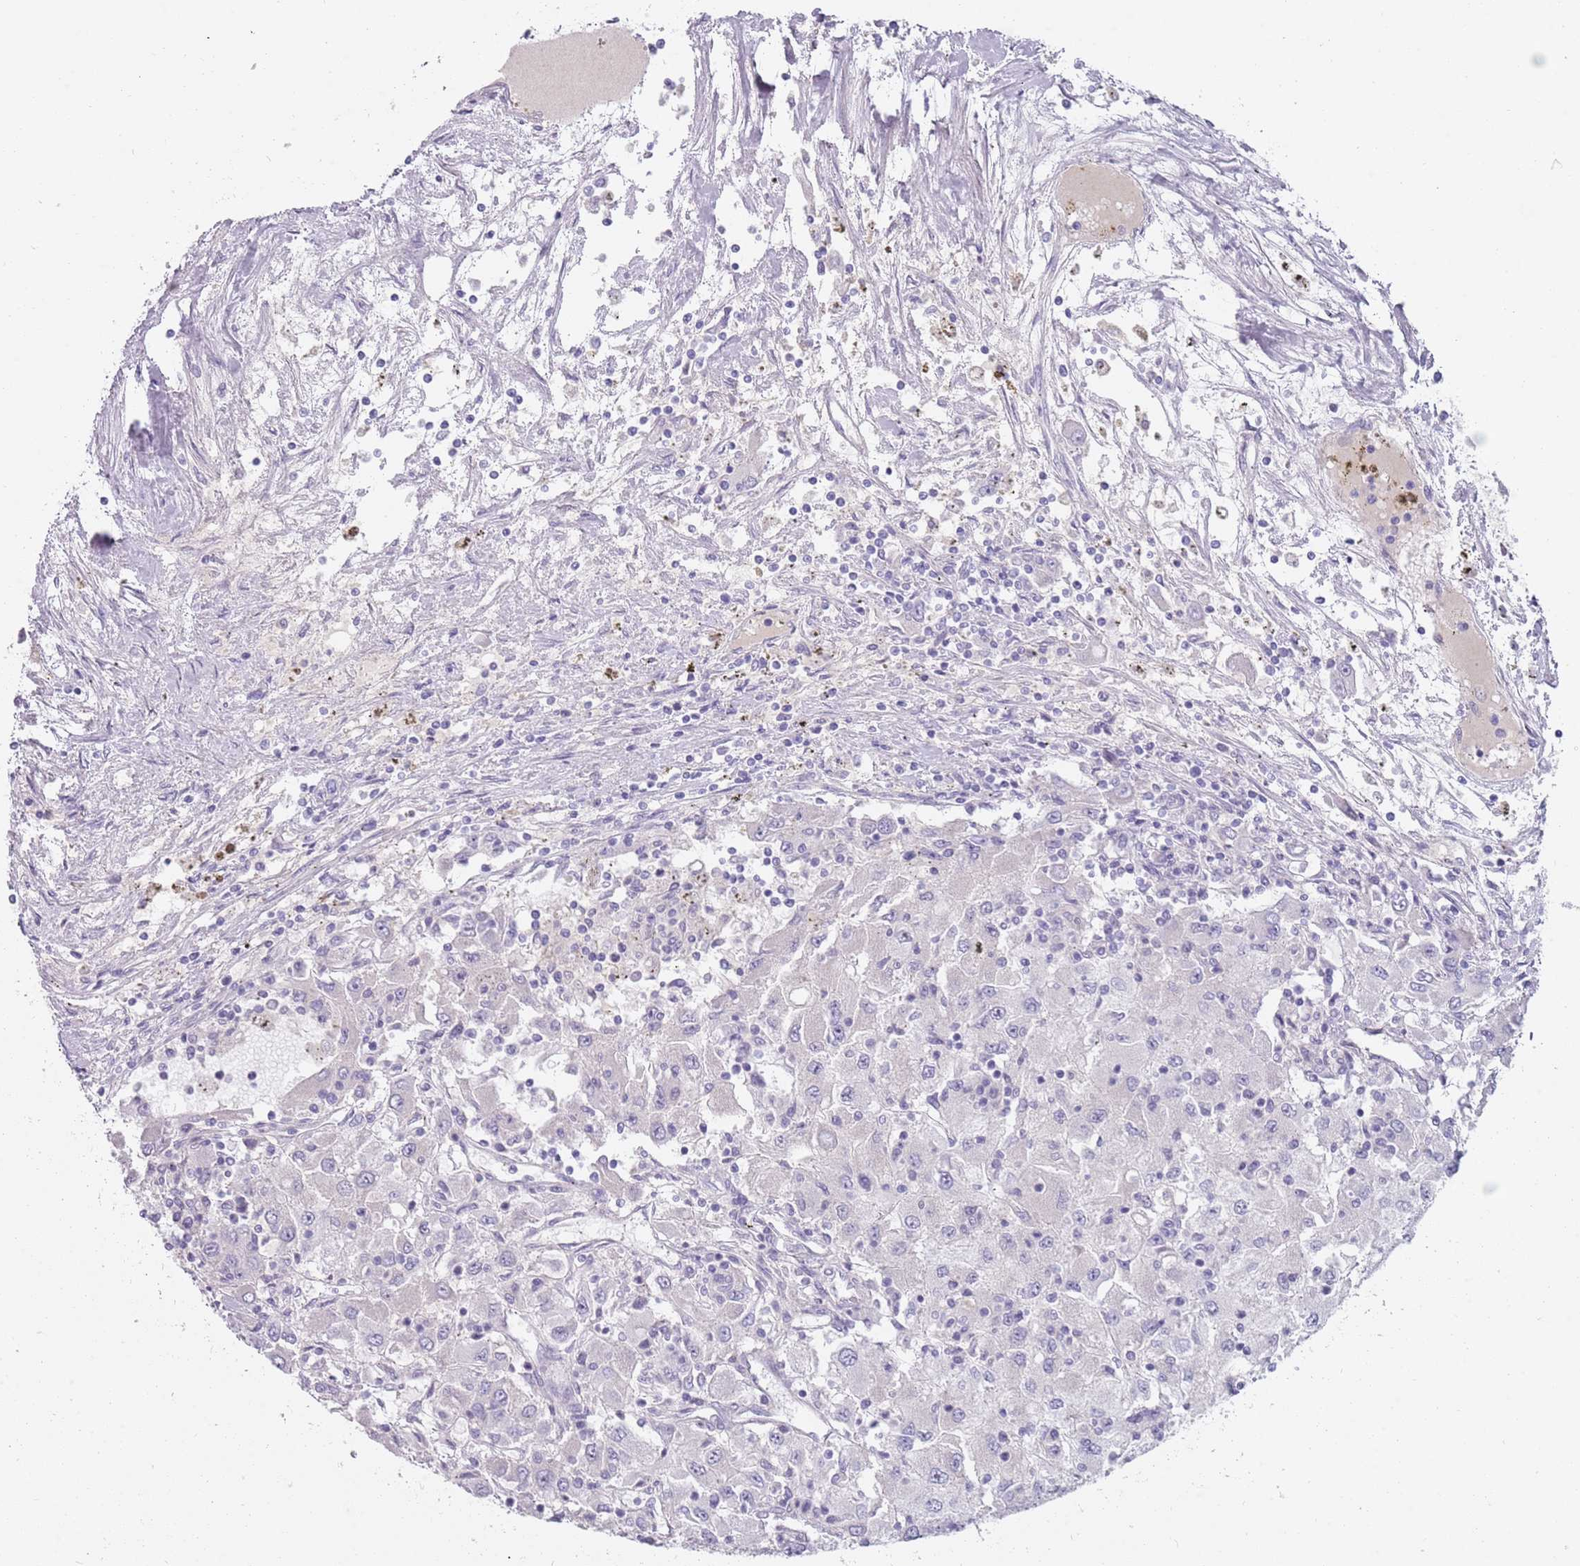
{"staining": {"intensity": "negative", "quantity": "none", "location": "none"}, "tissue": "renal cancer", "cell_type": "Tumor cells", "image_type": "cancer", "snomed": [{"axis": "morphology", "description": "Adenocarcinoma, NOS"}, {"axis": "topography", "description": "Kidney"}], "caption": "Immunohistochemical staining of renal adenocarcinoma demonstrates no significant staining in tumor cells. (DAB IHC visualized using brightfield microscopy, high magnification).", "gene": "DDX4", "patient": {"sex": "female", "age": 67}}